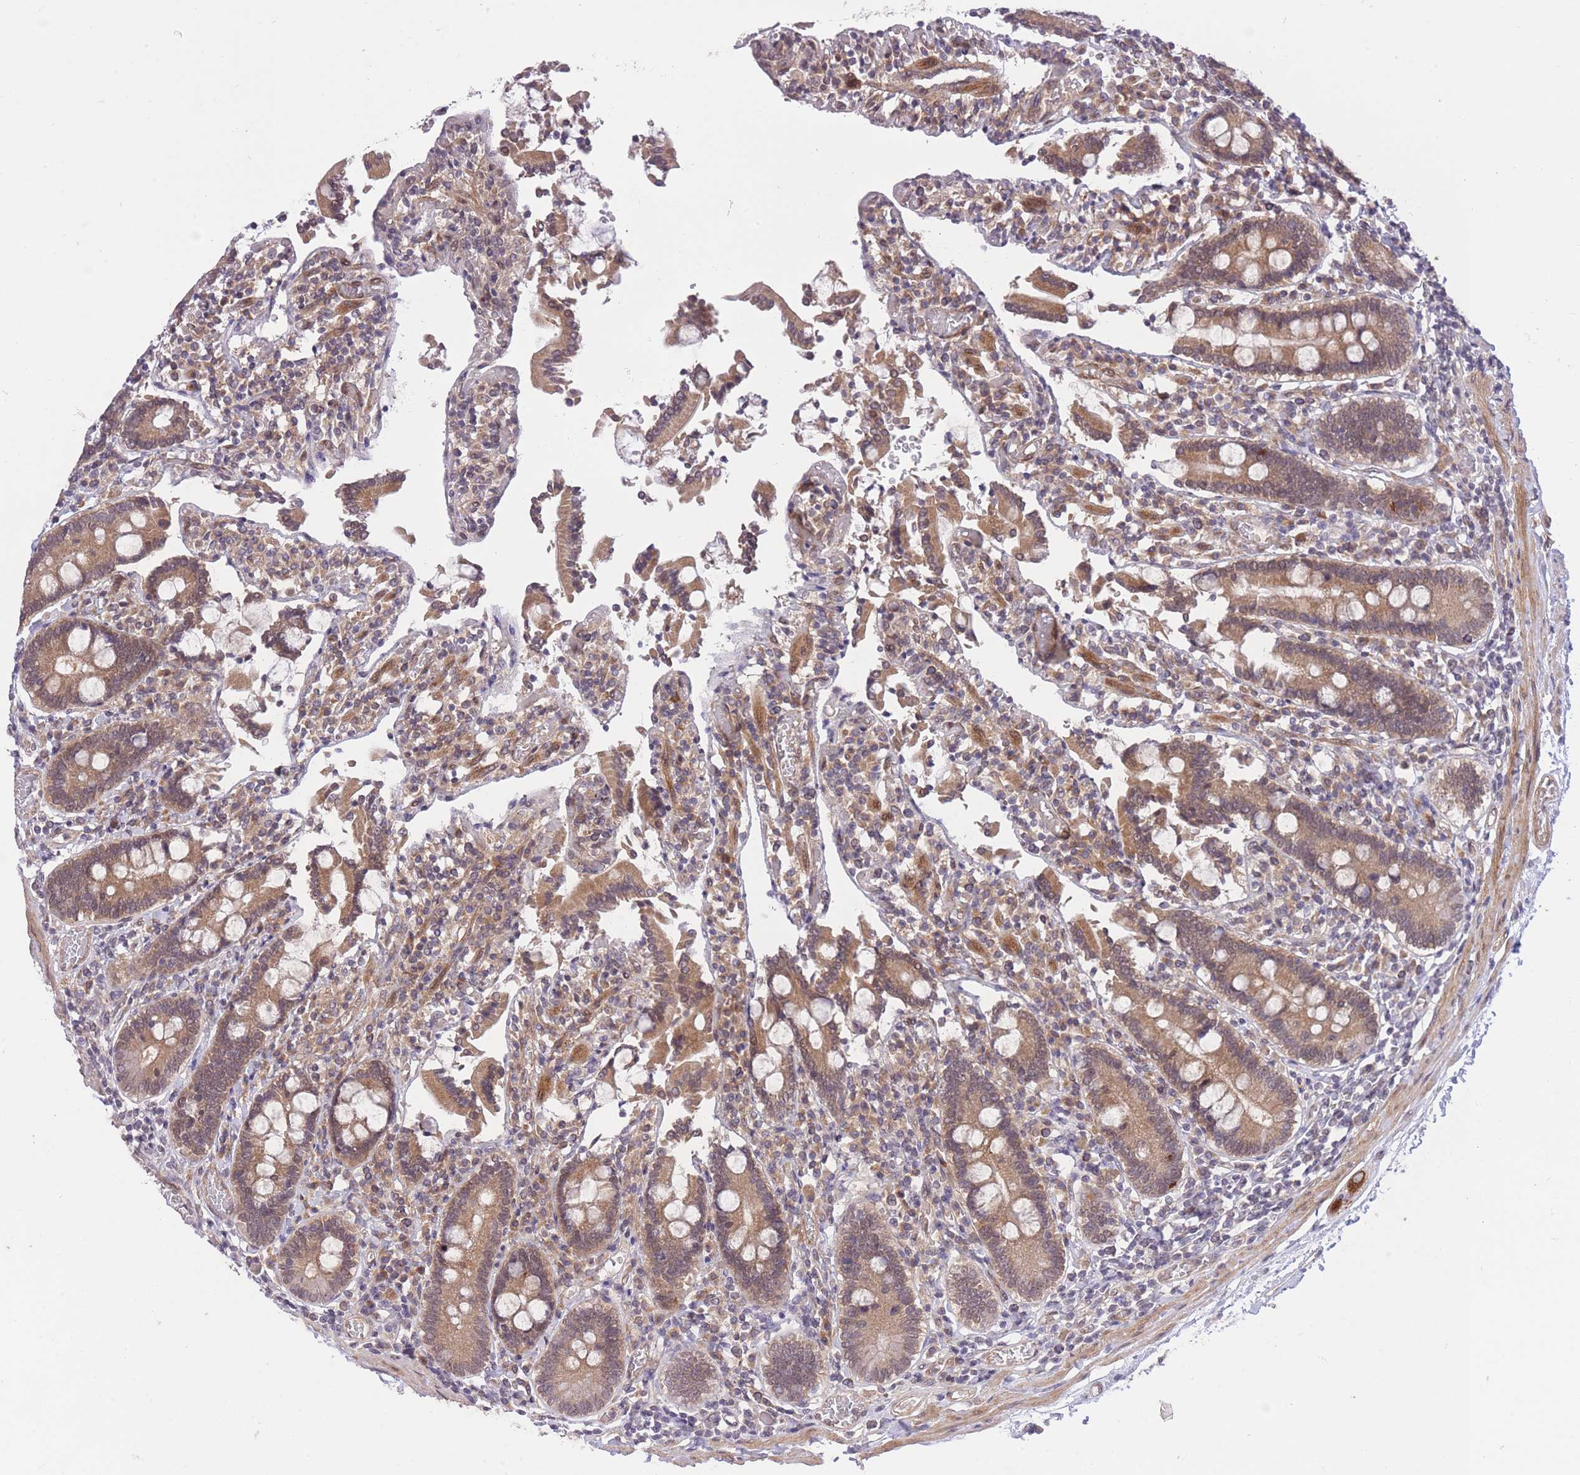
{"staining": {"intensity": "moderate", "quantity": ">75%", "location": "cytoplasmic/membranous"}, "tissue": "duodenum", "cell_type": "Glandular cells", "image_type": "normal", "snomed": [{"axis": "morphology", "description": "Normal tissue, NOS"}, {"axis": "topography", "description": "Duodenum"}], "caption": "Immunohistochemistry staining of benign duodenum, which demonstrates medium levels of moderate cytoplasmic/membranous positivity in approximately >75% of glandular cells indicating moderate cytoplasmic/membranous protein positivity. The staining was performed using DAB (3,3'-diaminobenzidine) (brown) for protein detection and nuclei were counterstained in hematoxylin (blue).", "gene": "ELOA2", "patient": {"sex": "male", "age": 55}}